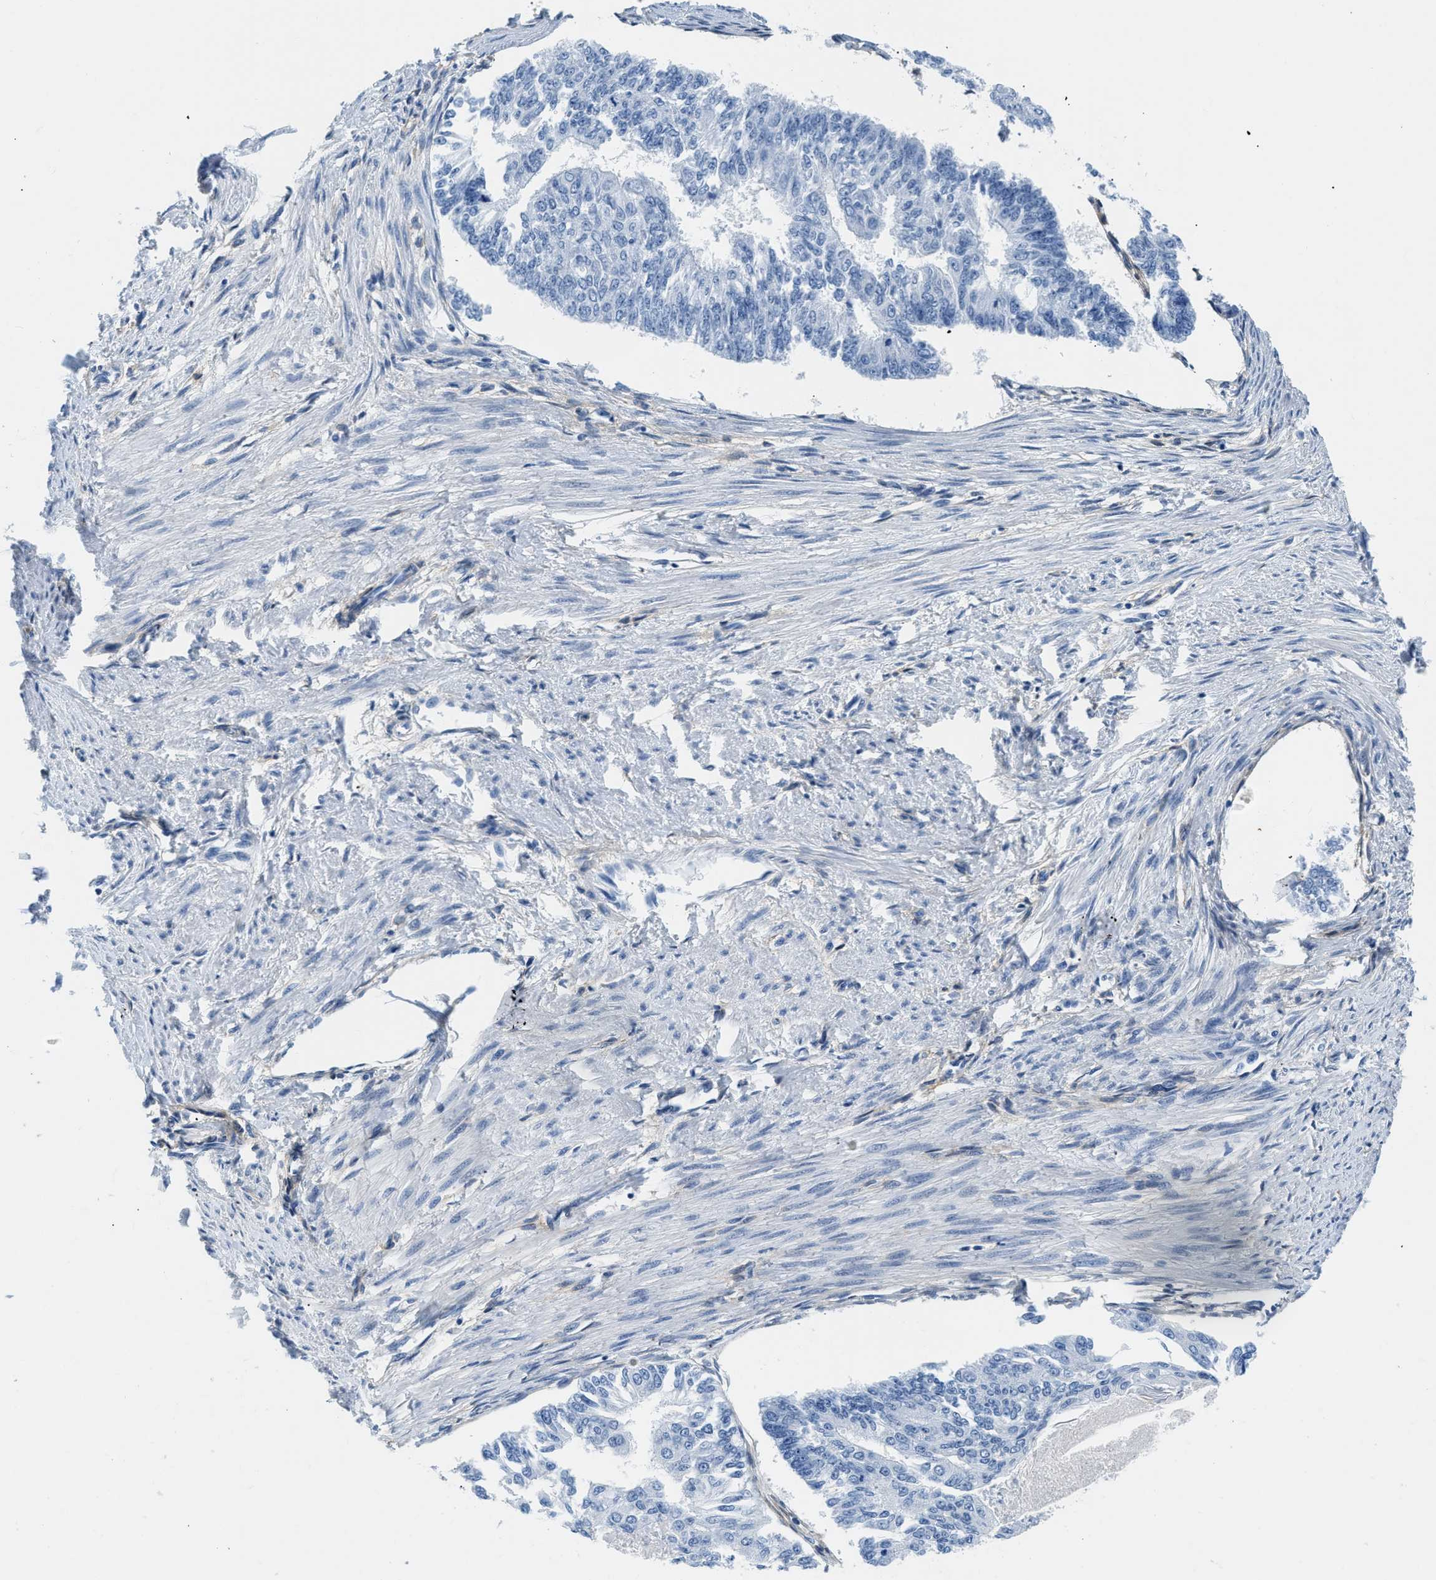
{"staining": {"intensity": "negative", "quantity": "none", "location": "none"}, "tissue": "endometrial cancer", "cell_type": "Tumor cells", "image_type": "cancer", "snomed": [{"axis": "morphology", "description": "Adenocarcinoma, NOS"}, {"axis": "topography", "description": "Endometrium"}], "caption": "This is an IHC micrograph of endometrial cancer. There is no expression in tumor cells.", "gene": "PDGFRB", "patient": {"sex": "female", "age": 32}}